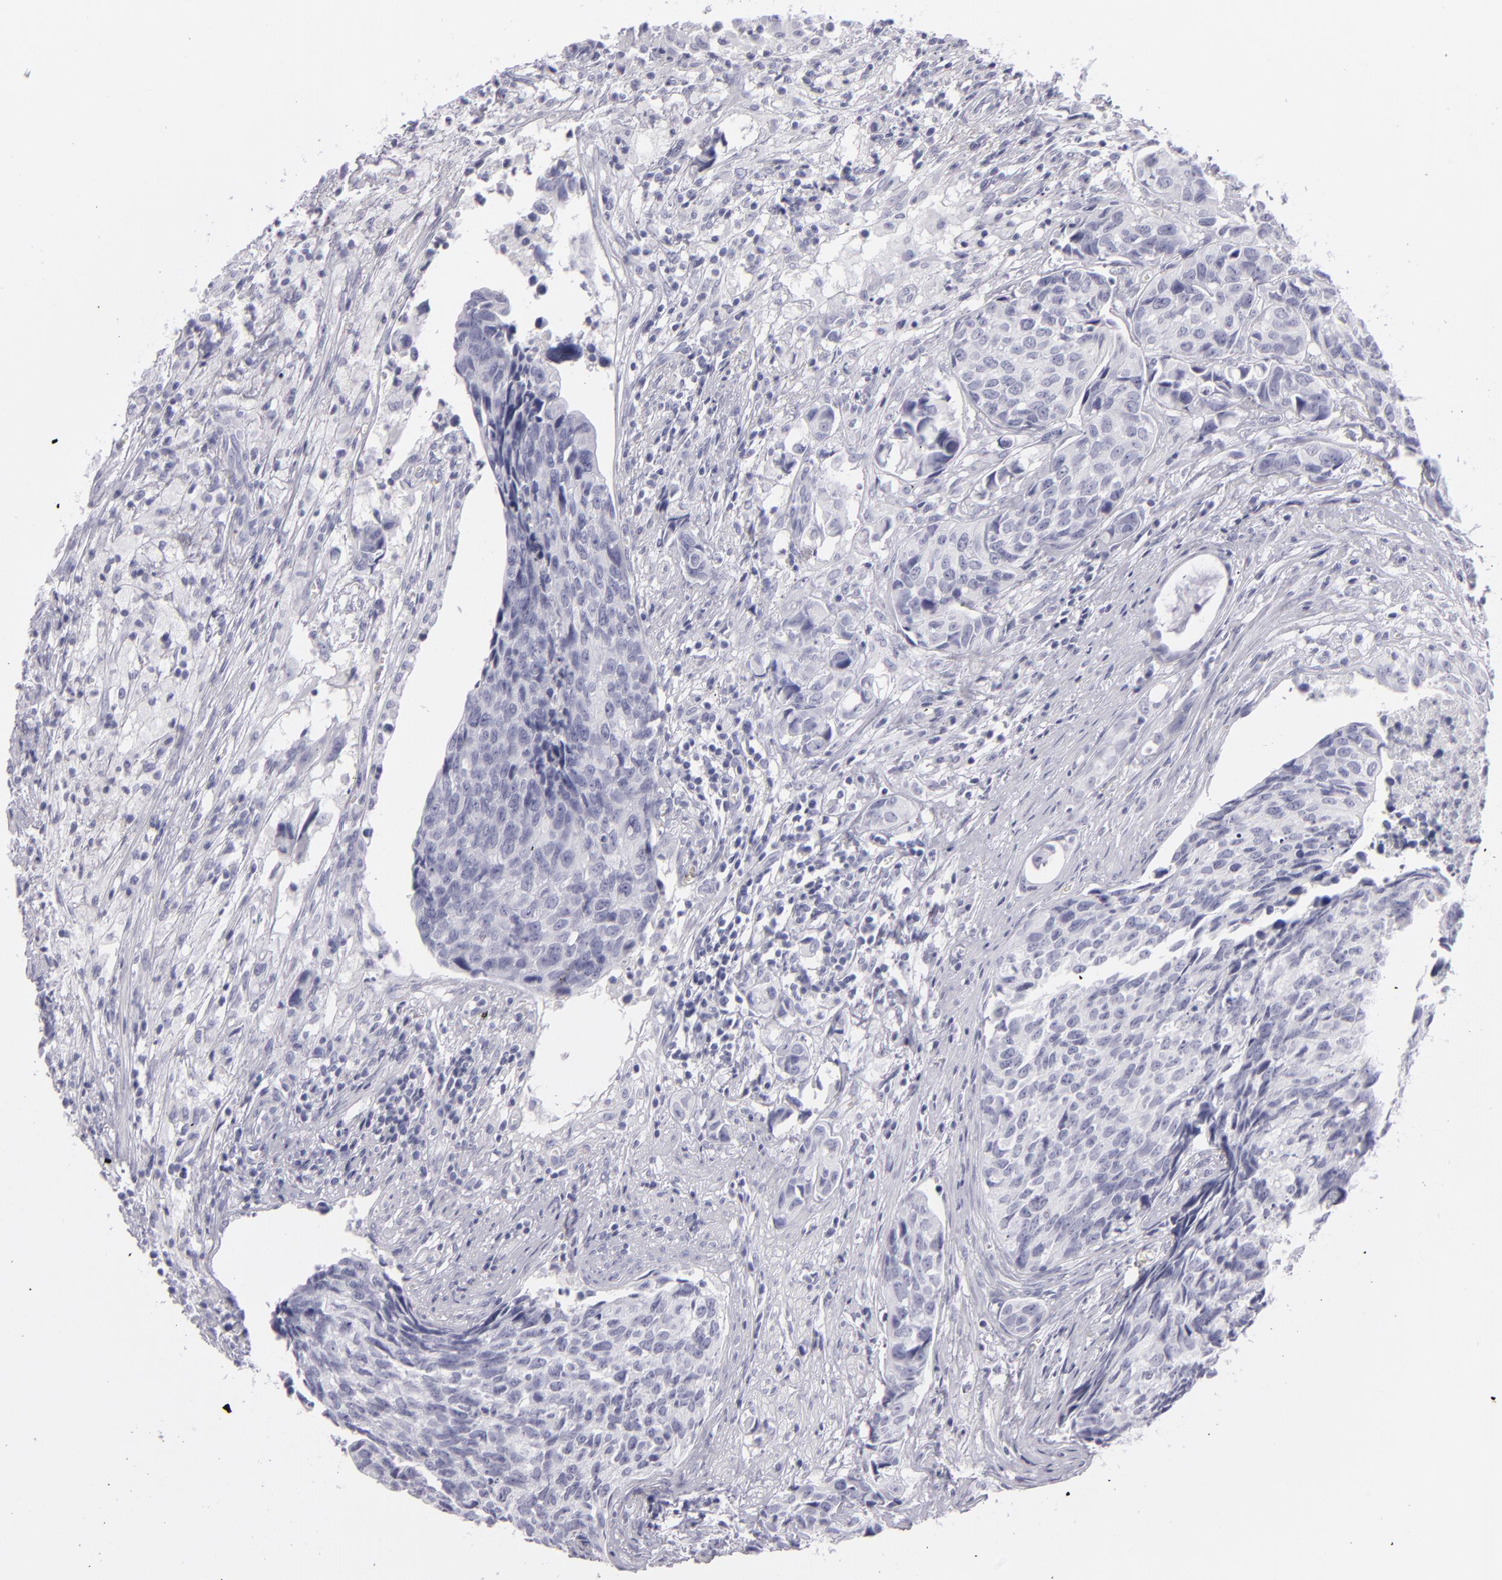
{"staining": {"intensity": "negative", "quantity": "none", "location": "none"}, "tissue": "urothelial cancer", "cell_type": "Tumor cells", "image_type": "cancer", "snomed": [{"axis": "morphology", "description": "Urothelial carcinoma, High grade"}, {"axis": "topography", "description": "Urinary bladder"}], "caption": "Photomicrograph shows no significant protein staining in tumor cells of urothelial cancer.", "gene": "VIL1", "patient": {"sex": "male", "age": 81}}